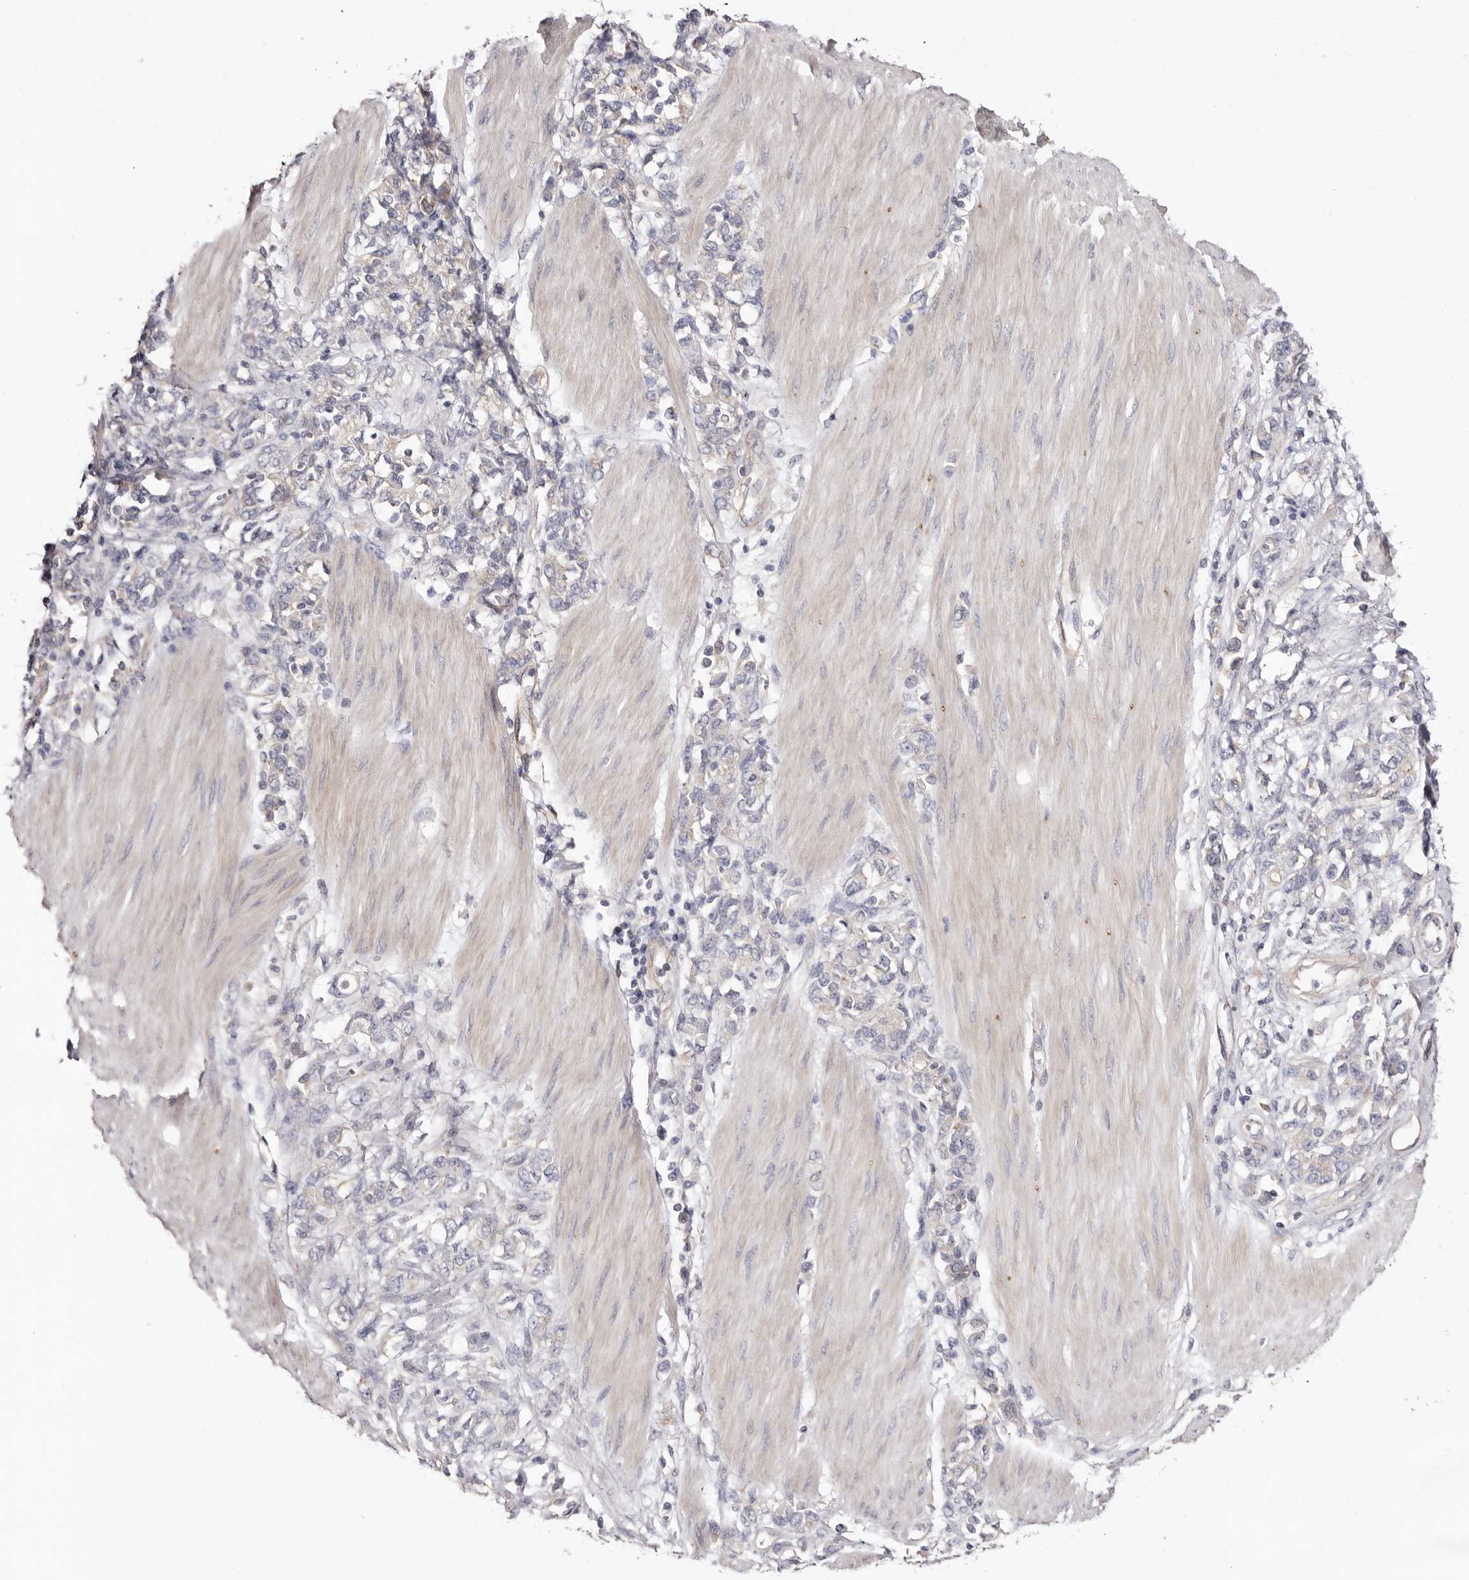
{"staining": {"intensity": "negative", "quantity": "none", "location": "none"}, "tissue": "stomach cancer", "cell_type": "Tumor cells", "image_type": "cancer", "snomed": [{"axis": "morphology", "description": "Adenocarcinoma, NOS"}, {"axis": "topography", "description": "Stomach"}], "caption": "Tumor cells show no significant positivity in stomach cancer.", "gene": "FAM167B", "patient": {"sex": "female", "age": 76}}